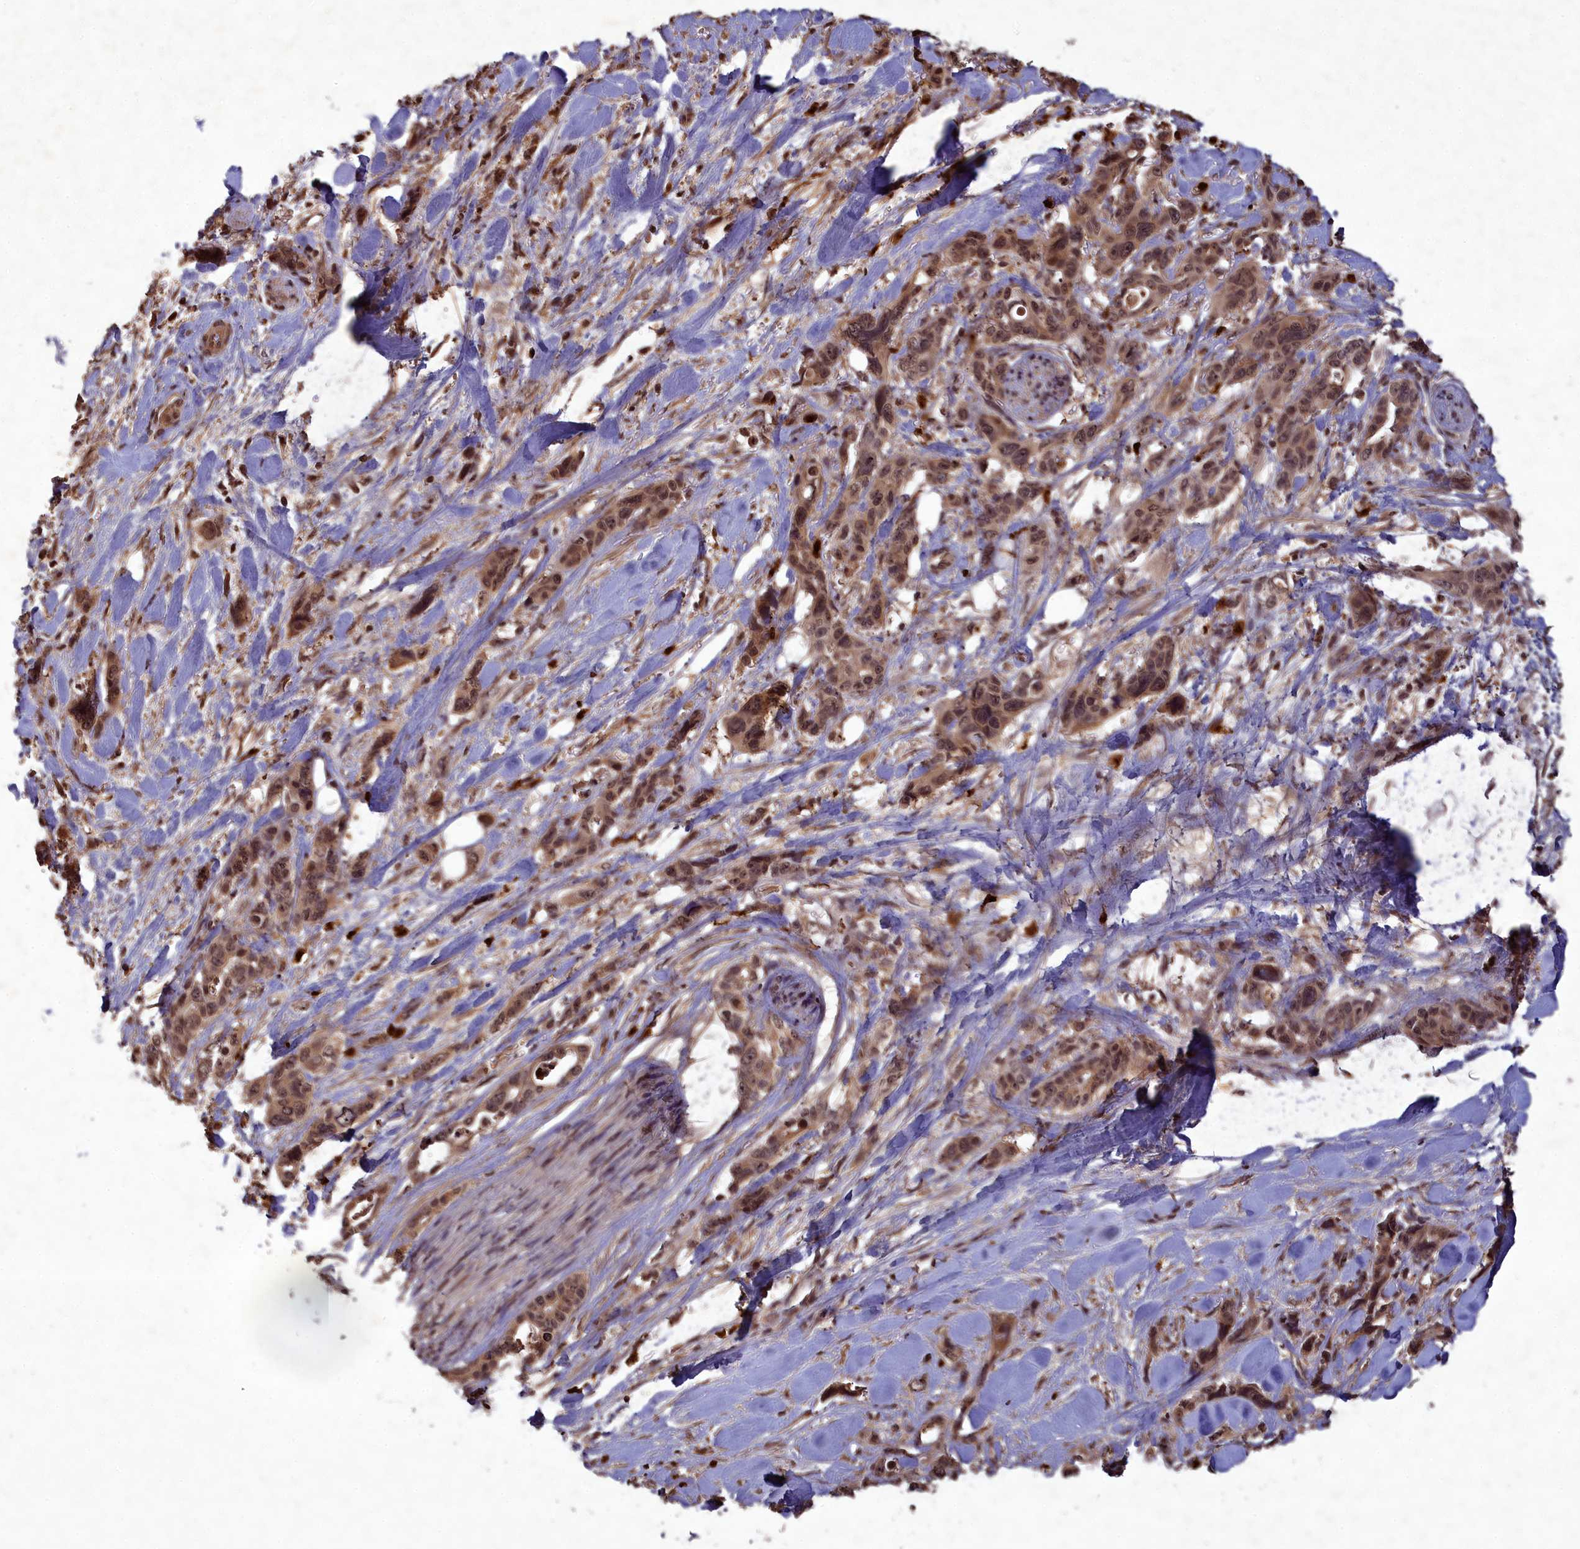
{"staining": {"intensity": "moderate", "quantity": ">75%", "location": "cytoplasmic/membranous,nuclear"}, "tissue": "pancreatic cancer", "cell_type": "Tumor cells", "image_type": "cancer", "snomed": [{"axis": "morphology", "description": "Adenocarcinoma, NOS"}, {"axis": "topography", "description": "Pancreas"}], "caption": "The immunohistochemical stain shows moderate cytoplasmic/membranous and nuclear staining in tumor cells of adenocarcinoma (pancreatic) tissue.", "gene": "SRMS", "patient": {"sex": "male", "age": 46}}